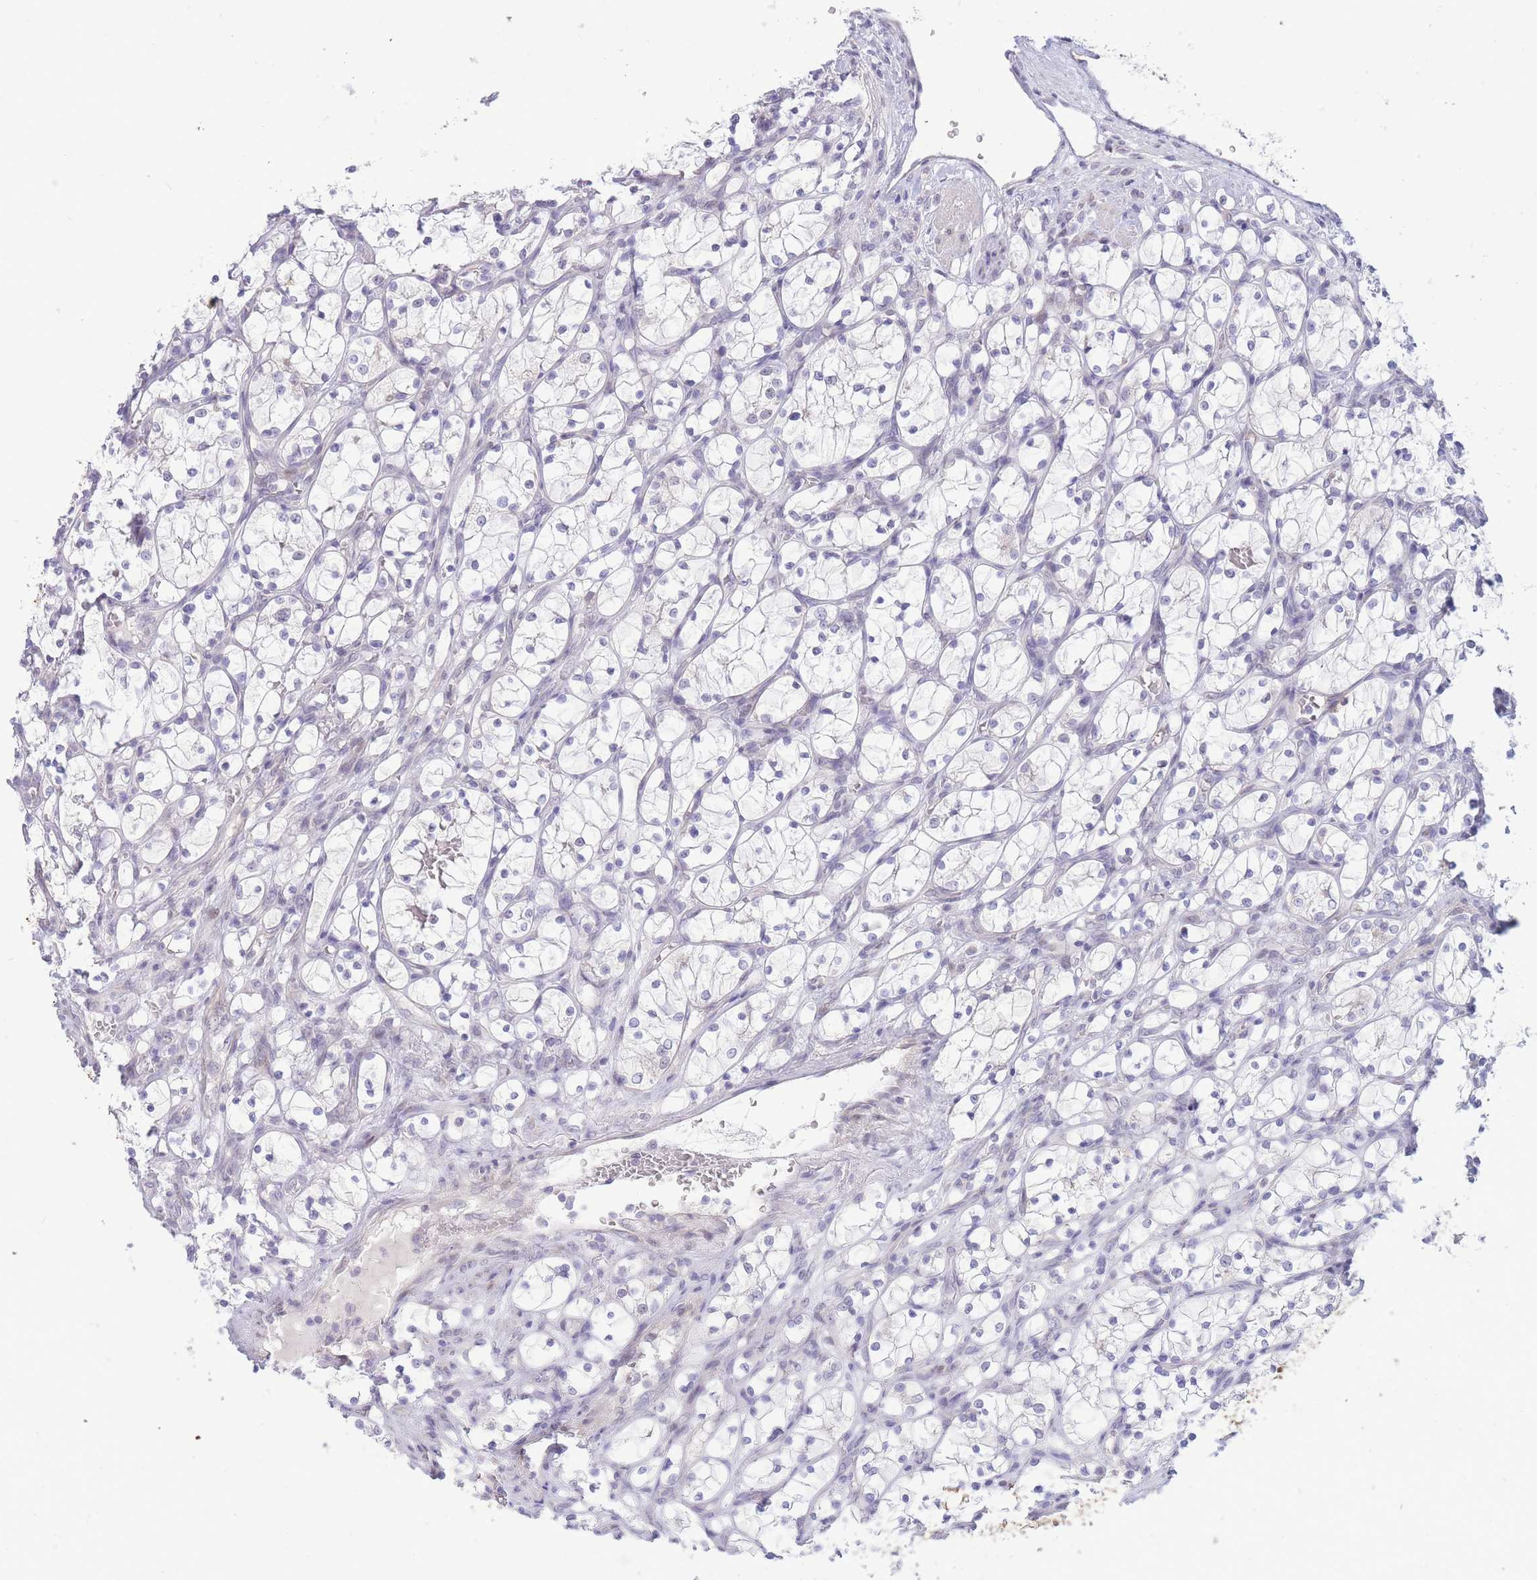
{"staining": {"intensity": "negative", "quantity": "none", "location": "none"}, "tissue": "renal cancer", "cell_type": "Tumor cells", "image_type": "cancer", "snomed": [{"axis": "morphology", "description": "Adenocarcinoma, NOS"}, {"axis": "topography", "description": "Kidney"}], "caption": "This is a photomicrograph of IHC staining of renal cancer (adenocarcinoma), which shows no expression in tumor cells.", "gene": "FBXO46", "patient": {"sex": "female", "age": 69}}